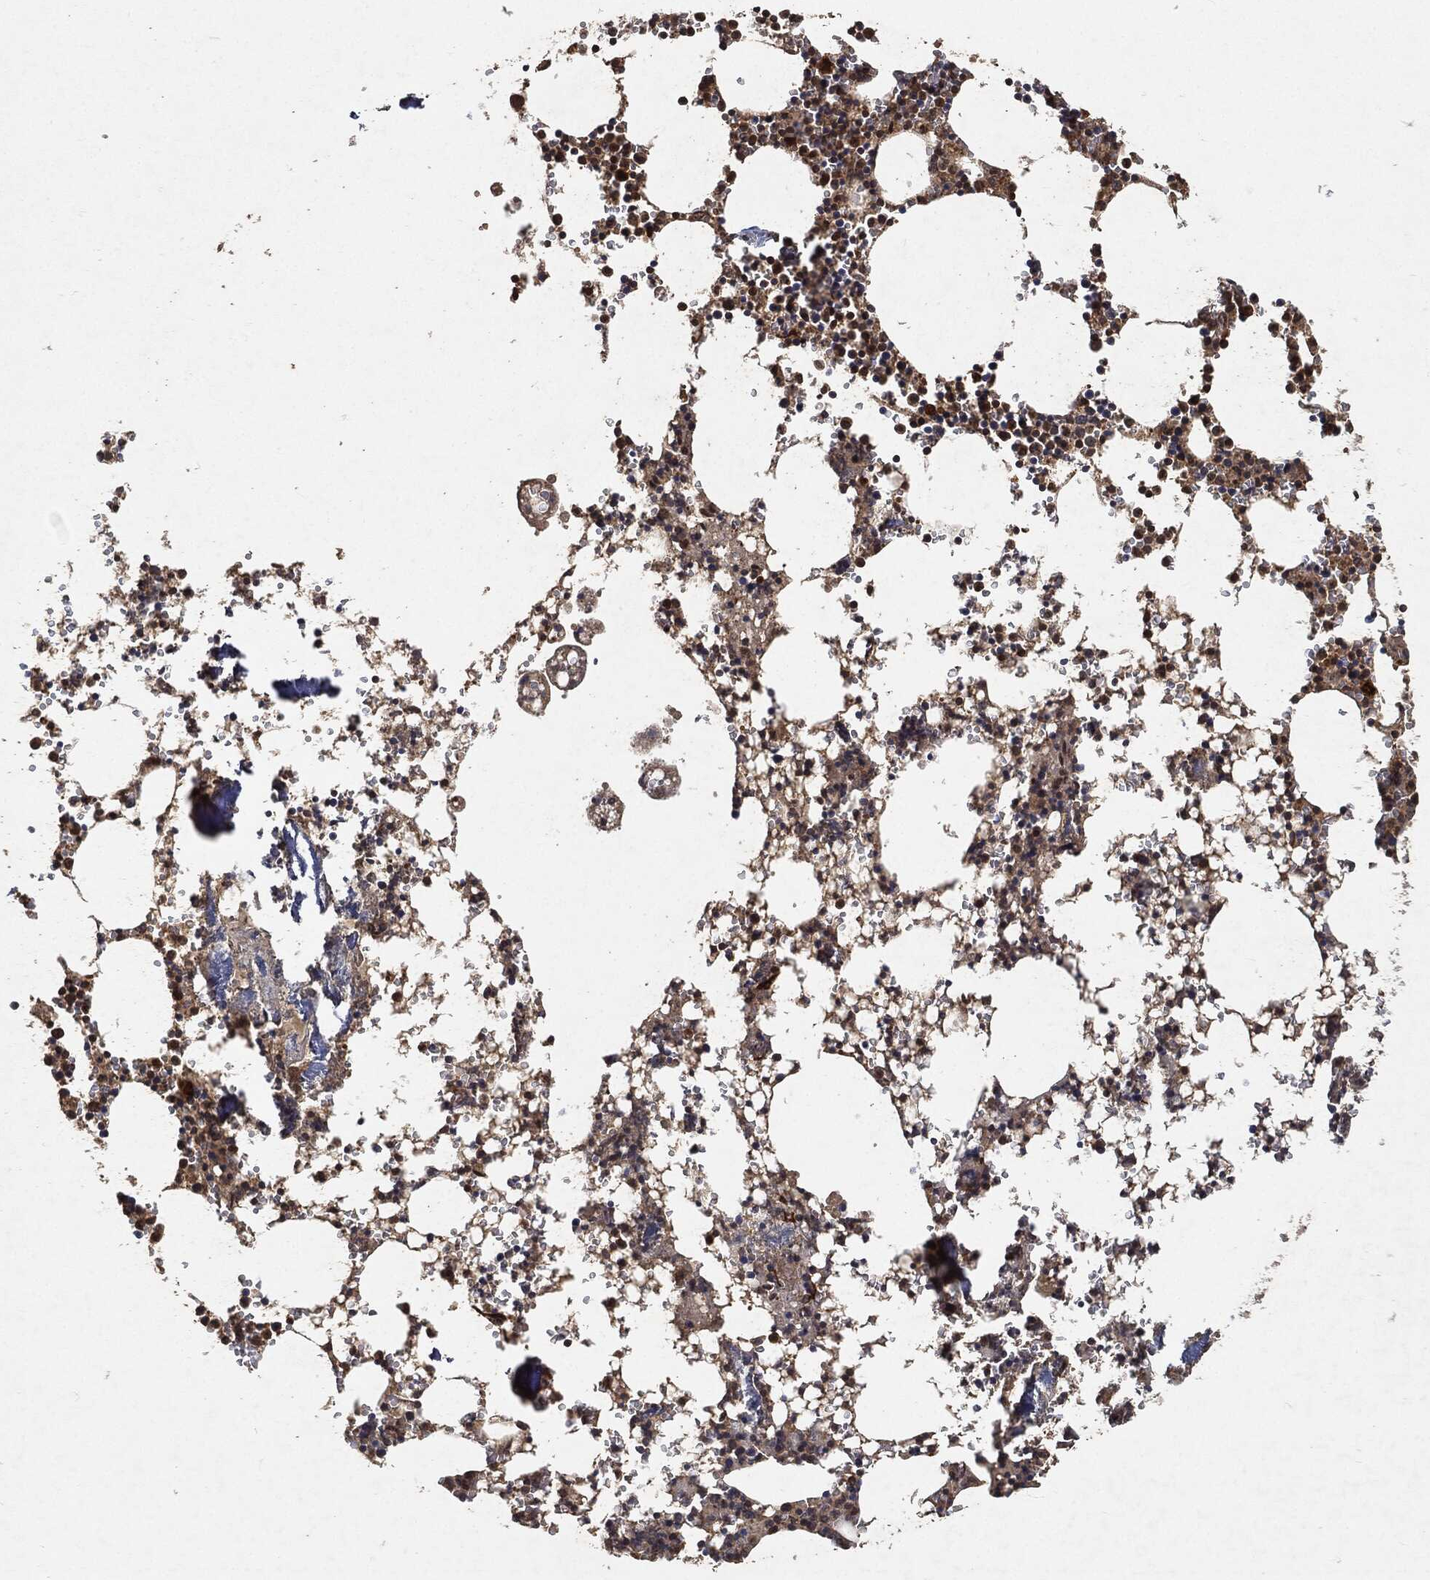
{"staining": {"intensity": "moderate", "quantity": "25%-75%", "location": "cytoplasmic/membranous,nuclear"}, "tissue": "bone marrow", "cell_type": "Hematopoietic cells", "image_type": "normal", "snomed": [{"axis": "morphology", "description": "Normal tissue, NOS"}, {"axis": "topography", "description": "Bone marrow"}], "caption": "Bone marrow stained with immunohistochemistry (IHC) demonstrates moderate cytoplasmic/membranous,nuclear staining in about 25%-75% of hematopoietic cells. The protein is stained brown, and the nuclei are stained in blue (DAB IHC with brightfield microscopy, high magnification).", "gene": "ZNF226", "patient": {"sex": "female", "age": 64}}